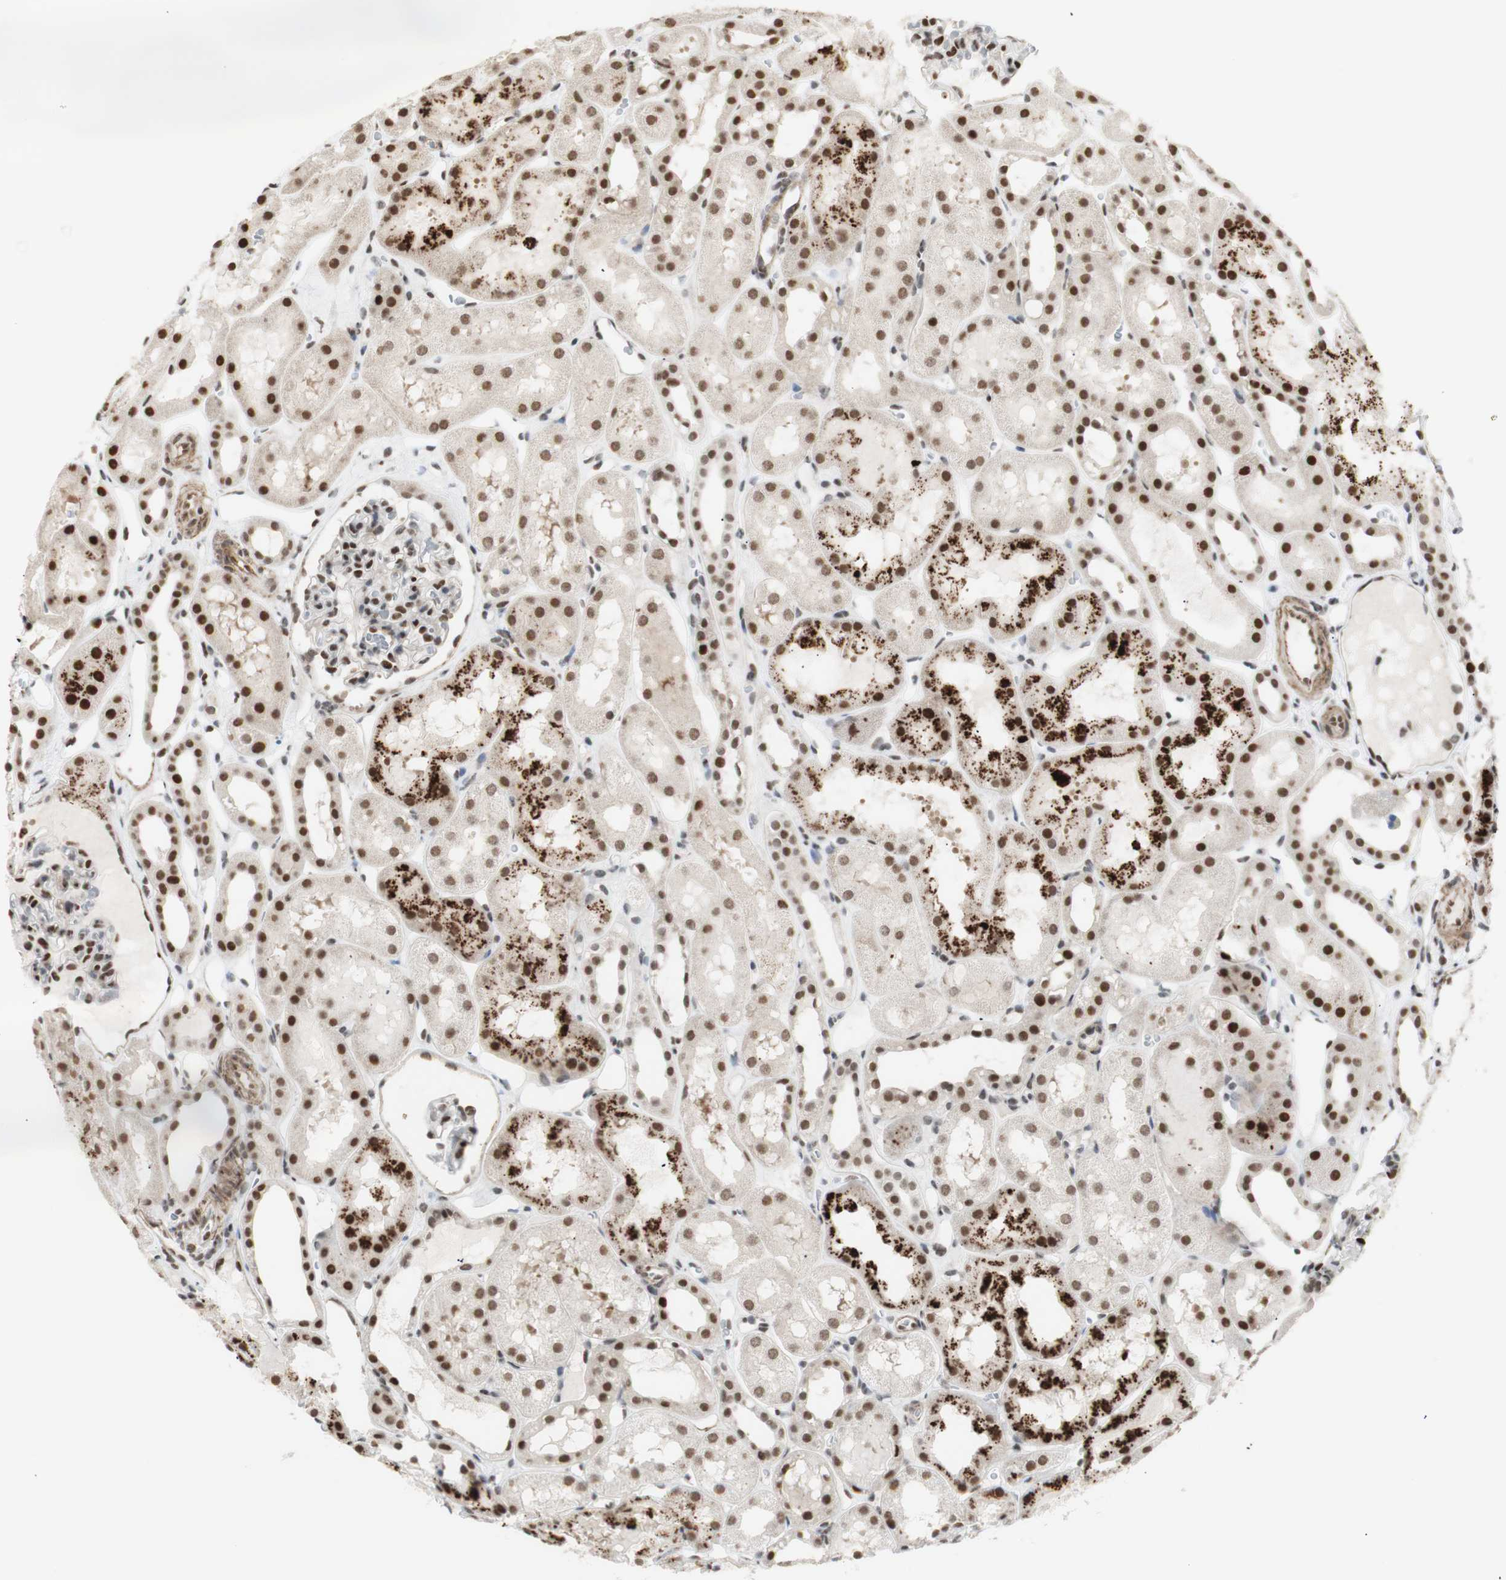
{"staining": {"intensity": "weak", "quantity": "25%-75%", "location": "nuclear"}, "tissue": "kidney", "cell_type": "Cells in glomeruli", "image_type": "normal", "snomed": [{"axis": "morphology", "description": "Normal tissue, NOS"}, {"axis": "topography", "description": "Kidney"}, {"axis": "topography", "description": "Urinary bladder"}], "caption": "Immunohistochemistry (IHC) photomicrograph of benign kidney: kidney stained using immunohistochemistry shows low levels of weak protein expression localized specifically in the nuclear of cells in glomeruli, appearing as a nuclear brown color.", "gene": "ZMYM6", "patient": {"sex": "male", "age": 16}}